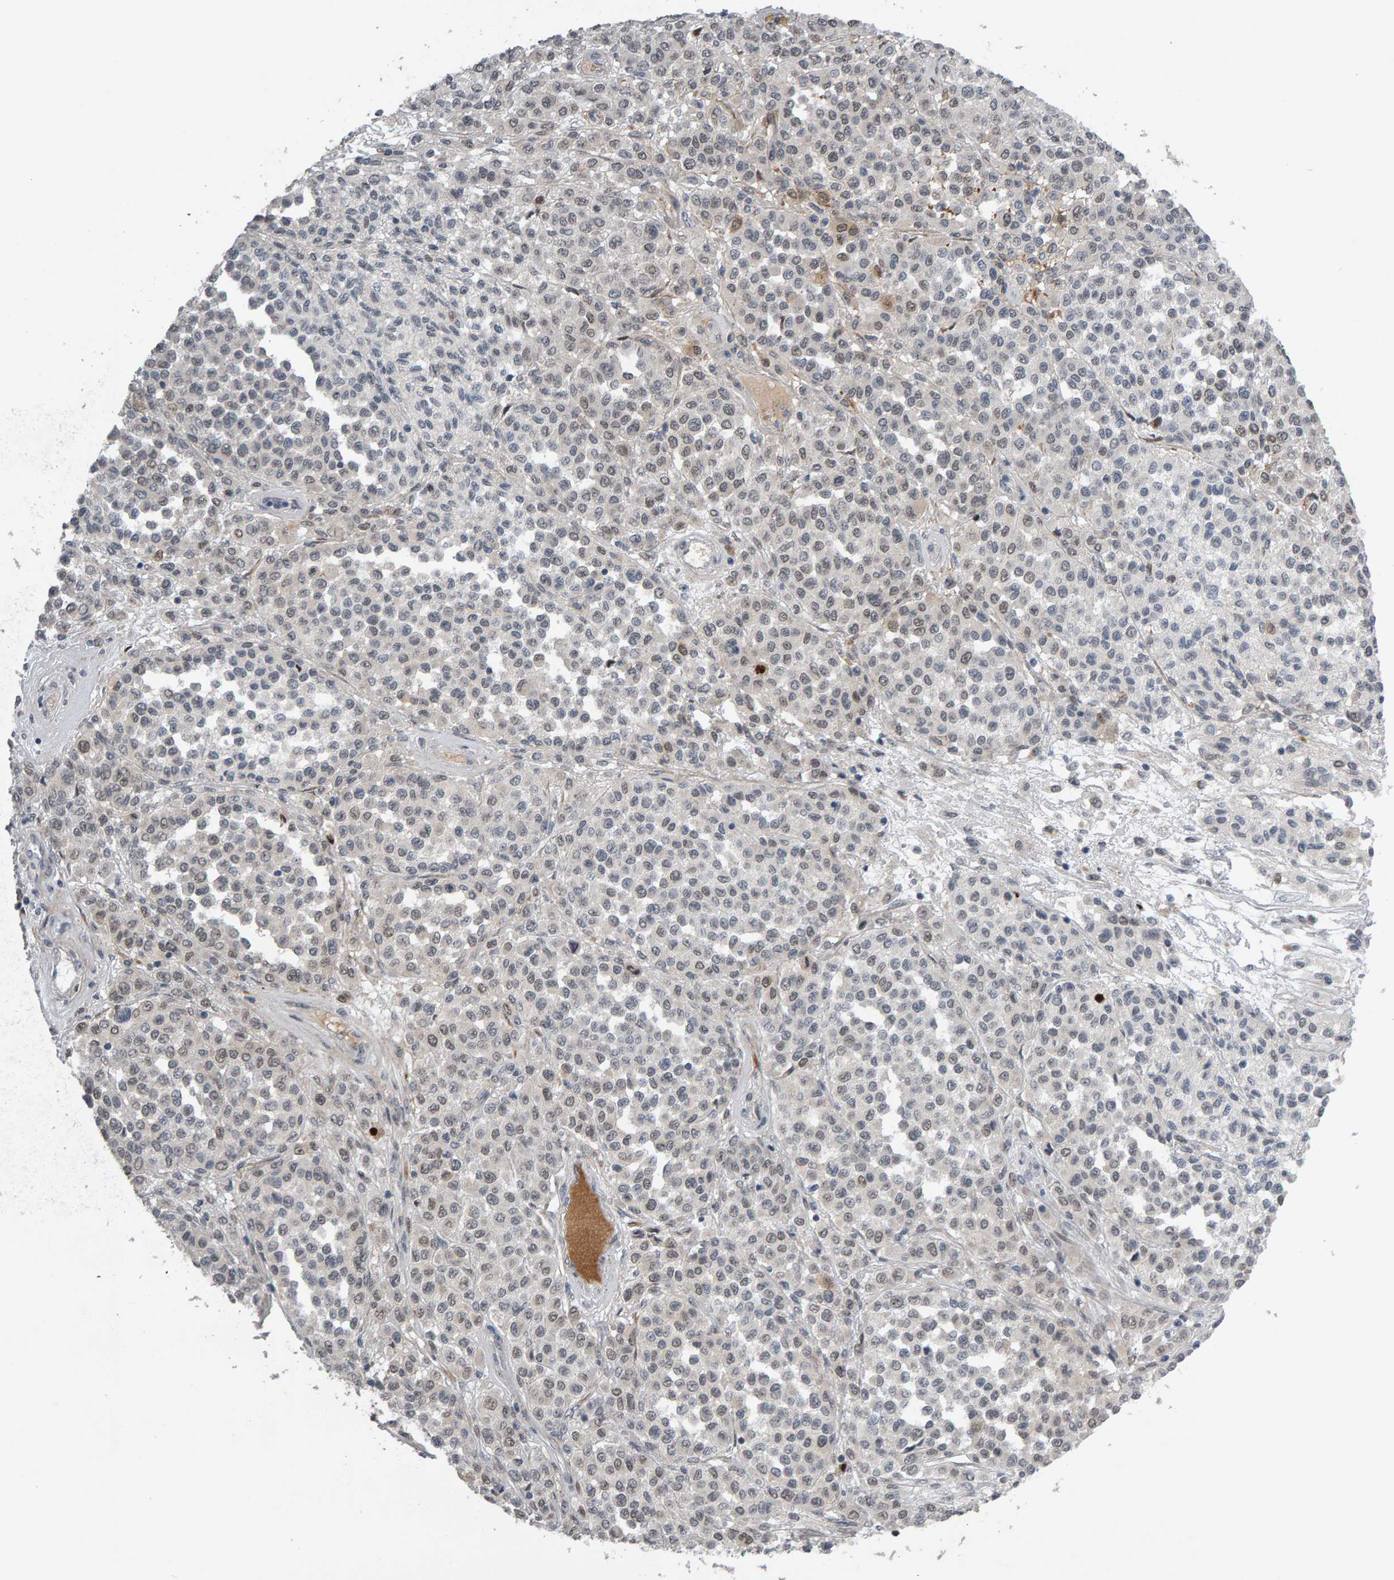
{"staining": {"intensity": "weak", "quantity": "<25%", "location": "nuclear"}, "tissue": "melanoma", "cell_type": "Tumor cells", "image_type": "cancer", "snomed": [{"axis": "morphology", "description": "Malignant melanoma, Metastatic site"}, {"axis": "topography", "description": "Pancreas"}], "caption": "Micrograph shows no significant protein positivity in tumor cells of melanoma.", "gene": "IPO8", "patient": {"sex": "female", "age": 30}}